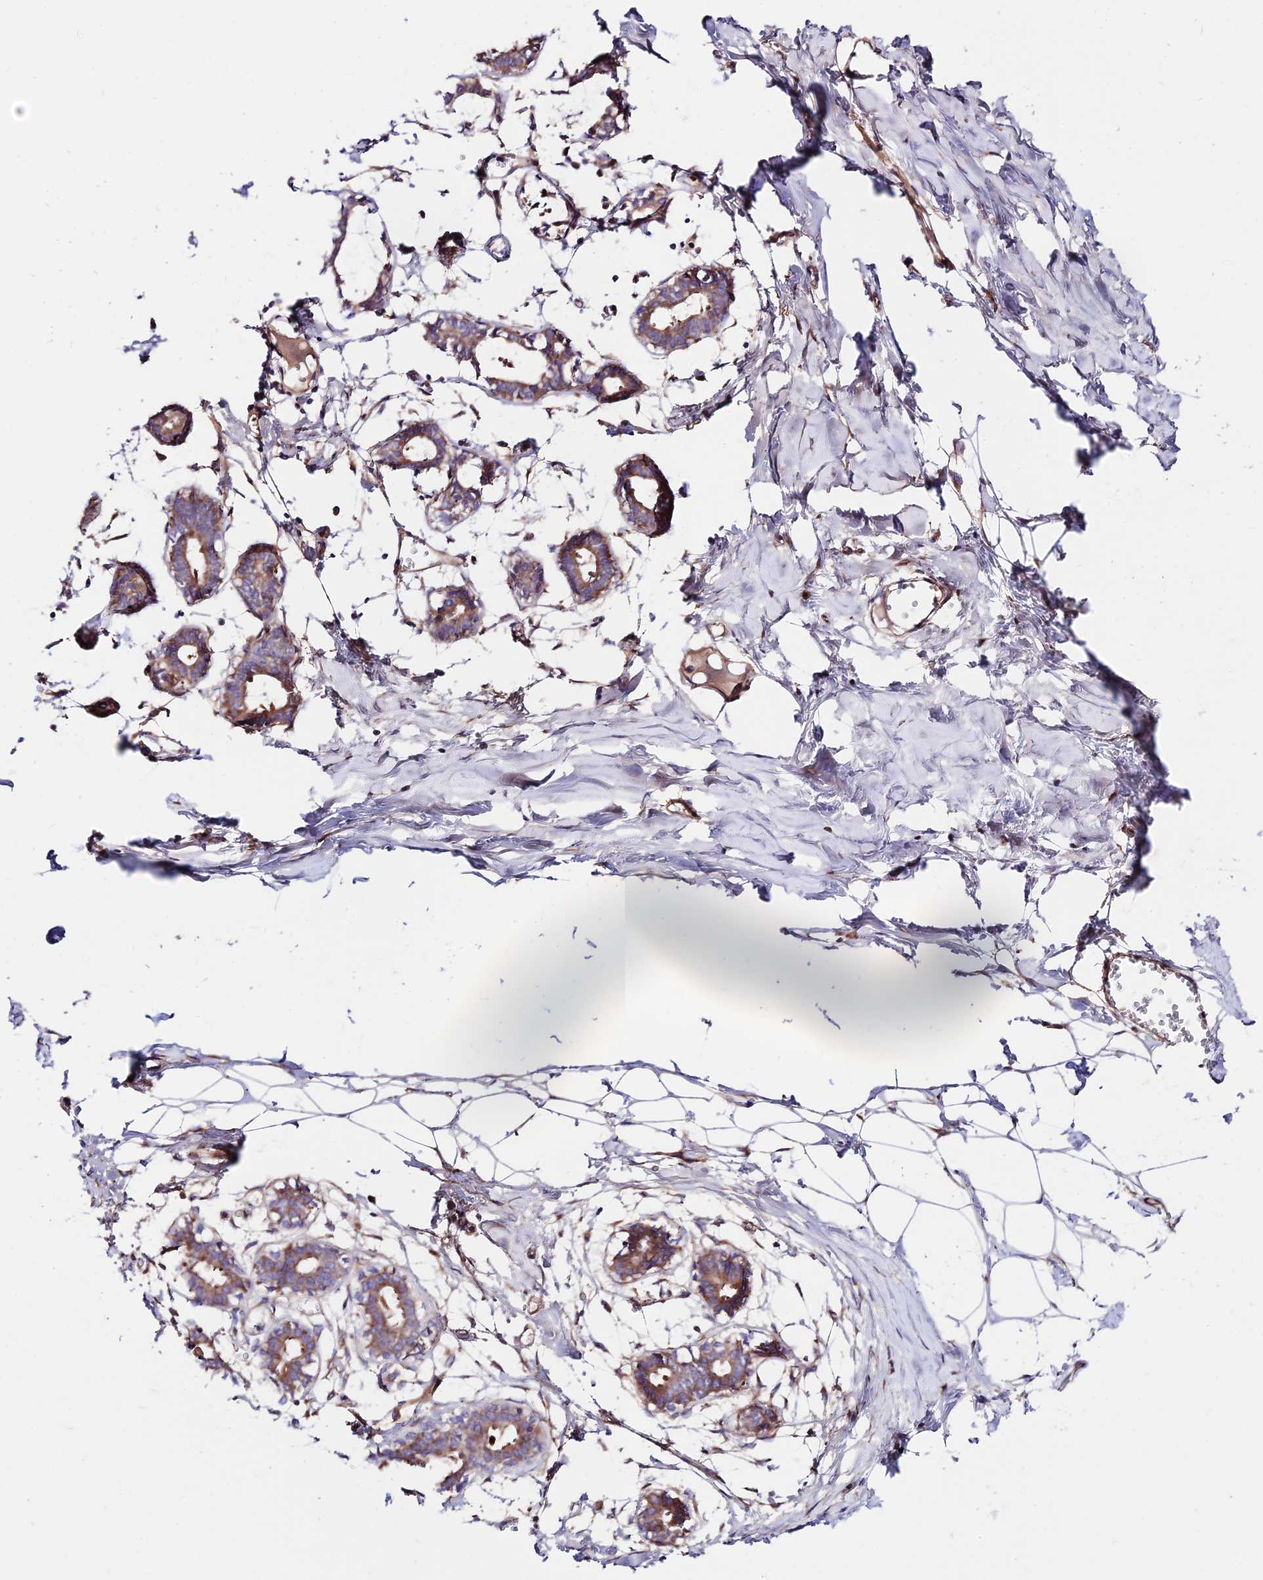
{"staining": {"intensity": "negative", "quantity": "none", "location": "none"}, "tissue": "breast", "cell_type": "Adipocytes", "image_type": "normal", "snomed": [{"axis": "morphology", "description": "Normal tissue, NOS"}, {"axis": "topography", "description": "Breast"}], "caption": "Adipocytes are negative for brown protein staining in normal breast. (DAB (3,3'-diaminobenzidine) immunohistochemistry with hematoxylin counter stain).", "gene": "VPS13C", "patient": {"sex": "female", "age": 27}}